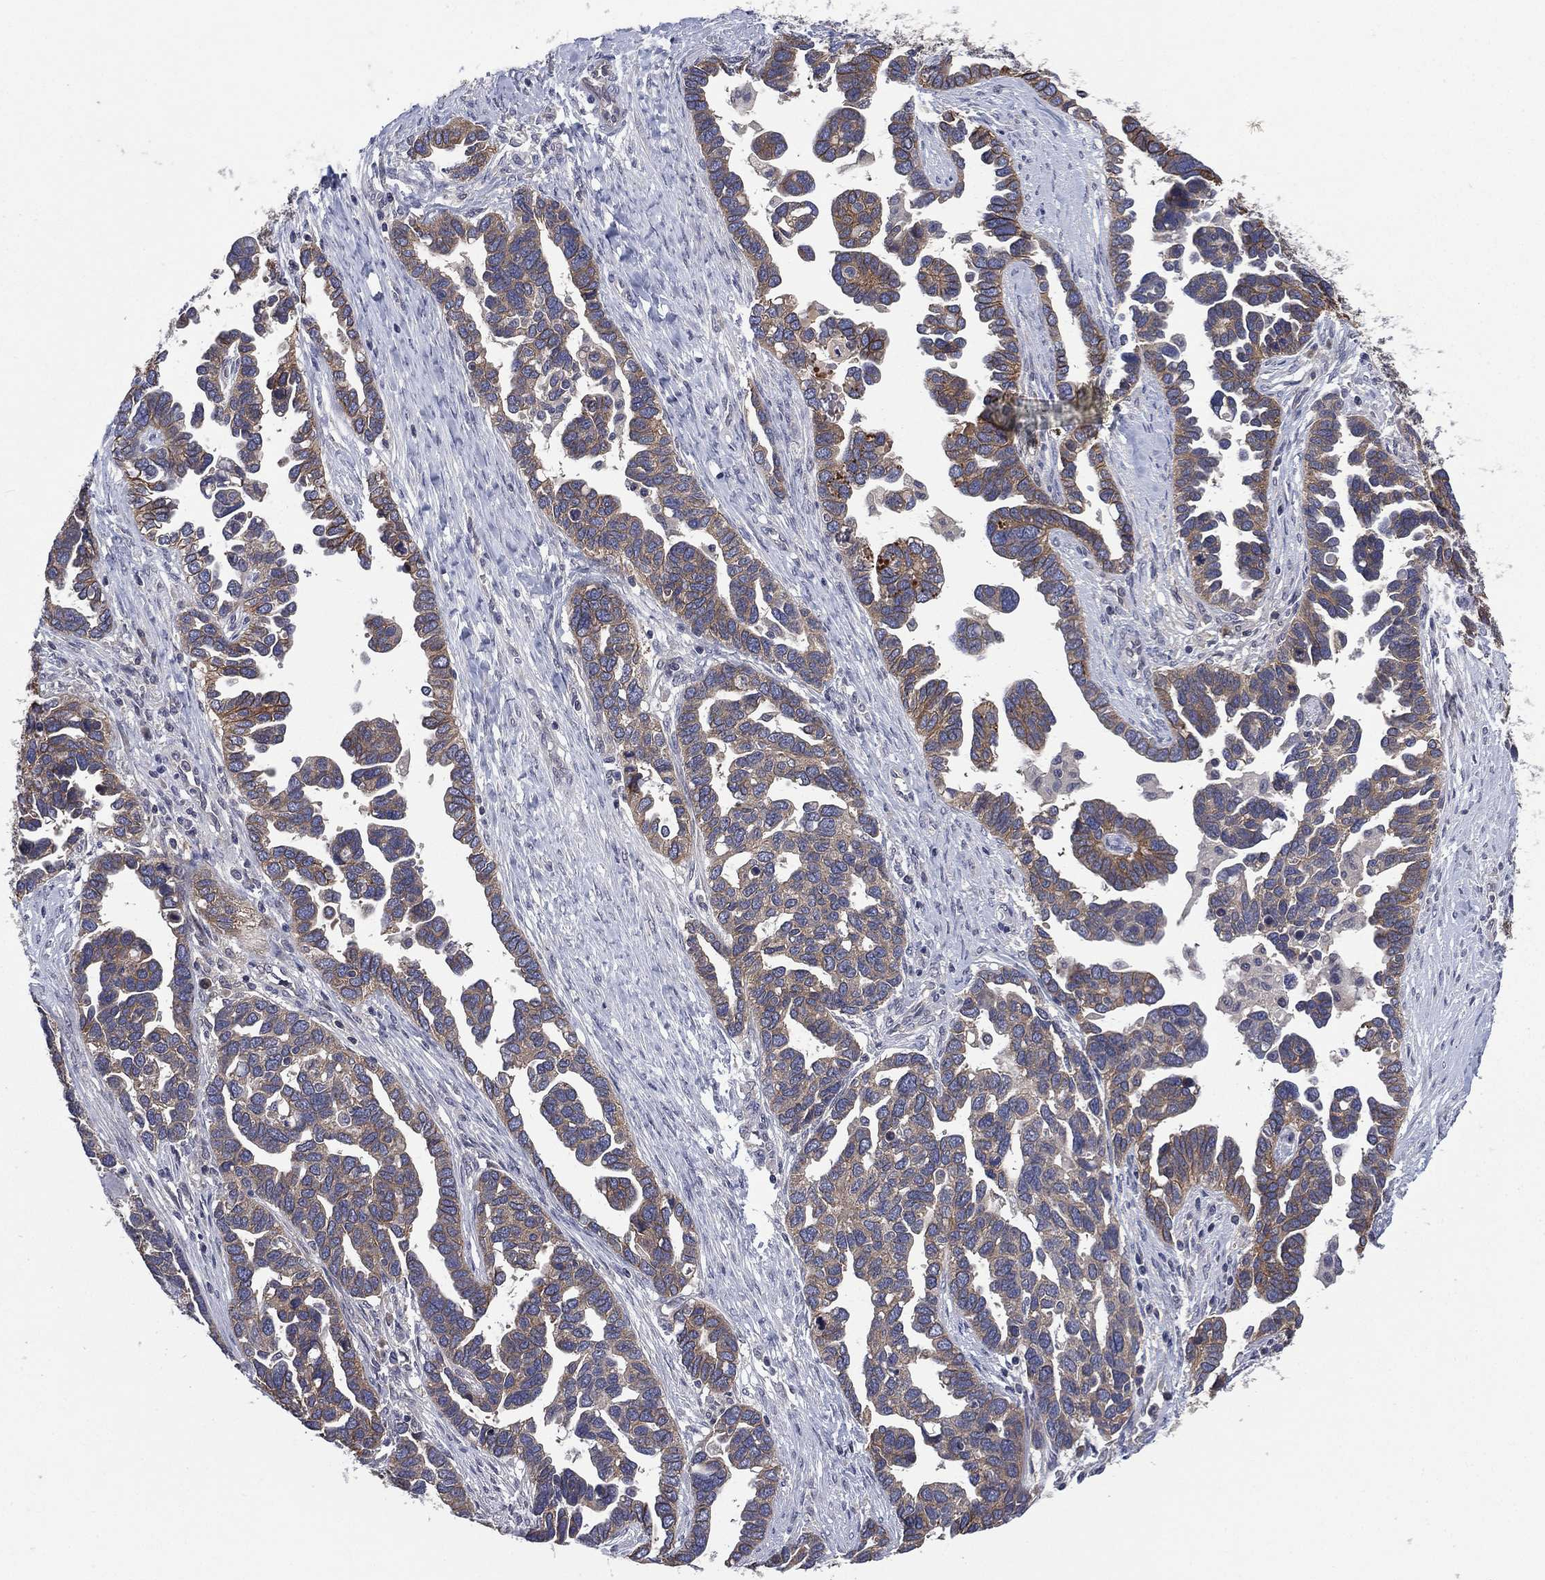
{"staining": {"intensity": "weak", "quantity": "25%-75%", "location": "cytoplasmic/membranous"}, "tissue": "ovarian cancer", "cell_type": "Tumor cells", "image_type": "cancer", "snomed": [{"axis": "morphology", "description": "Cystadenocarcinoma, serous, NOS"}, {"axis": "topography", "description": "Ovary"}], "caption": "This is a micrograph of immunohistochemistry (IHC) staining of serous cystadenocarcinoma (ovarian), which shows weak positivity in the cytoplasmic/membranous of tumor cells.", "gene": "MPP7", "patient": {"sex": "female", "age": 54}}